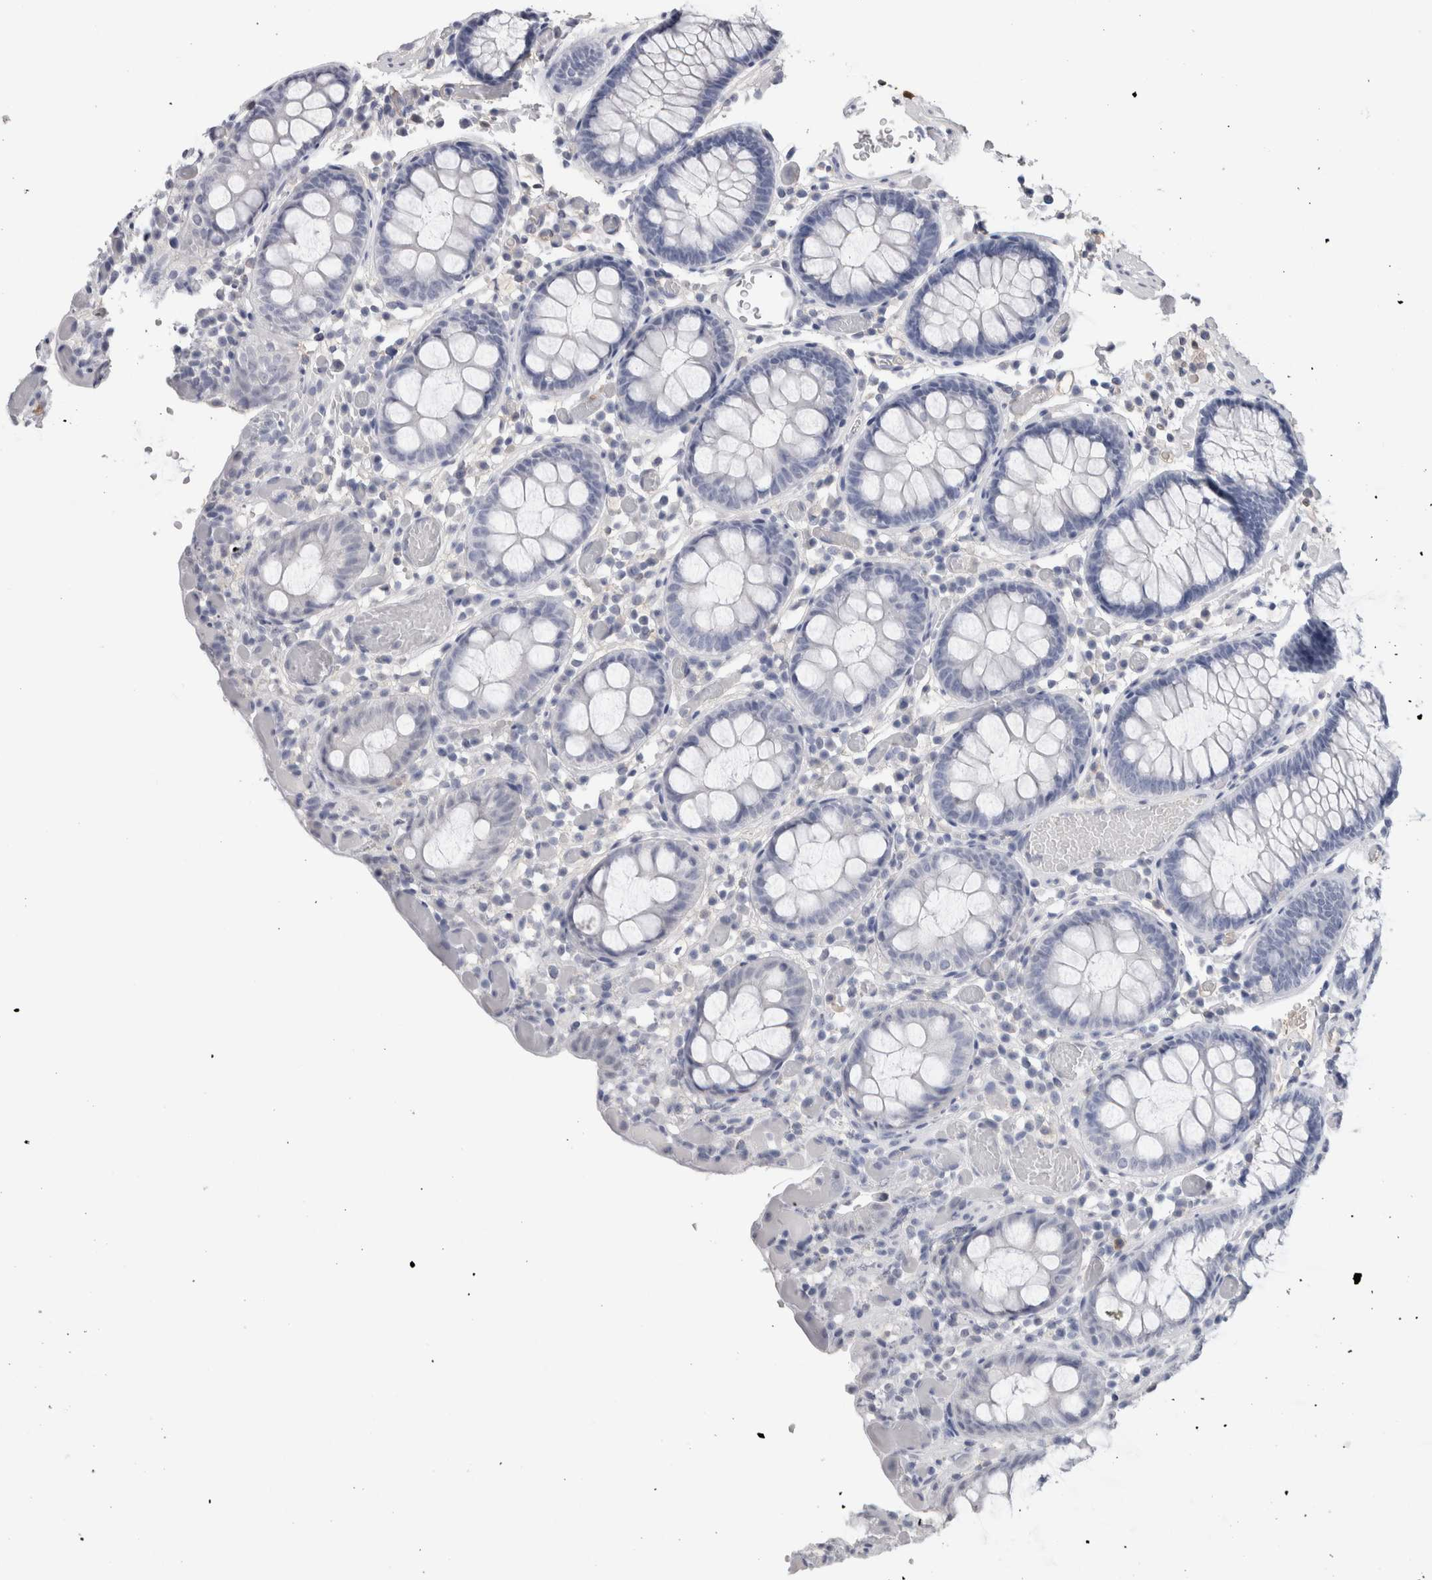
{"staining": {"intensity": "moderate", "quantity": "25%-75%", "location": "cytoplasmic/membranous,nuclear"}, "tissue": "colon", "cell_type": "Endothelial cells", "image_type": "normal", "snomed": [{"axis": "morphology", "description": "Normal tissue, NOS"}, {"axis": "topography", "description": "Colon"}], "caption": "Benign colon shows moderate cytoplasmic/membranous,nuclear staining in approximately 25%-75% of endothelial cells.", "gene": "FABP4", "patient": {"sex": "male", "age": 14}}